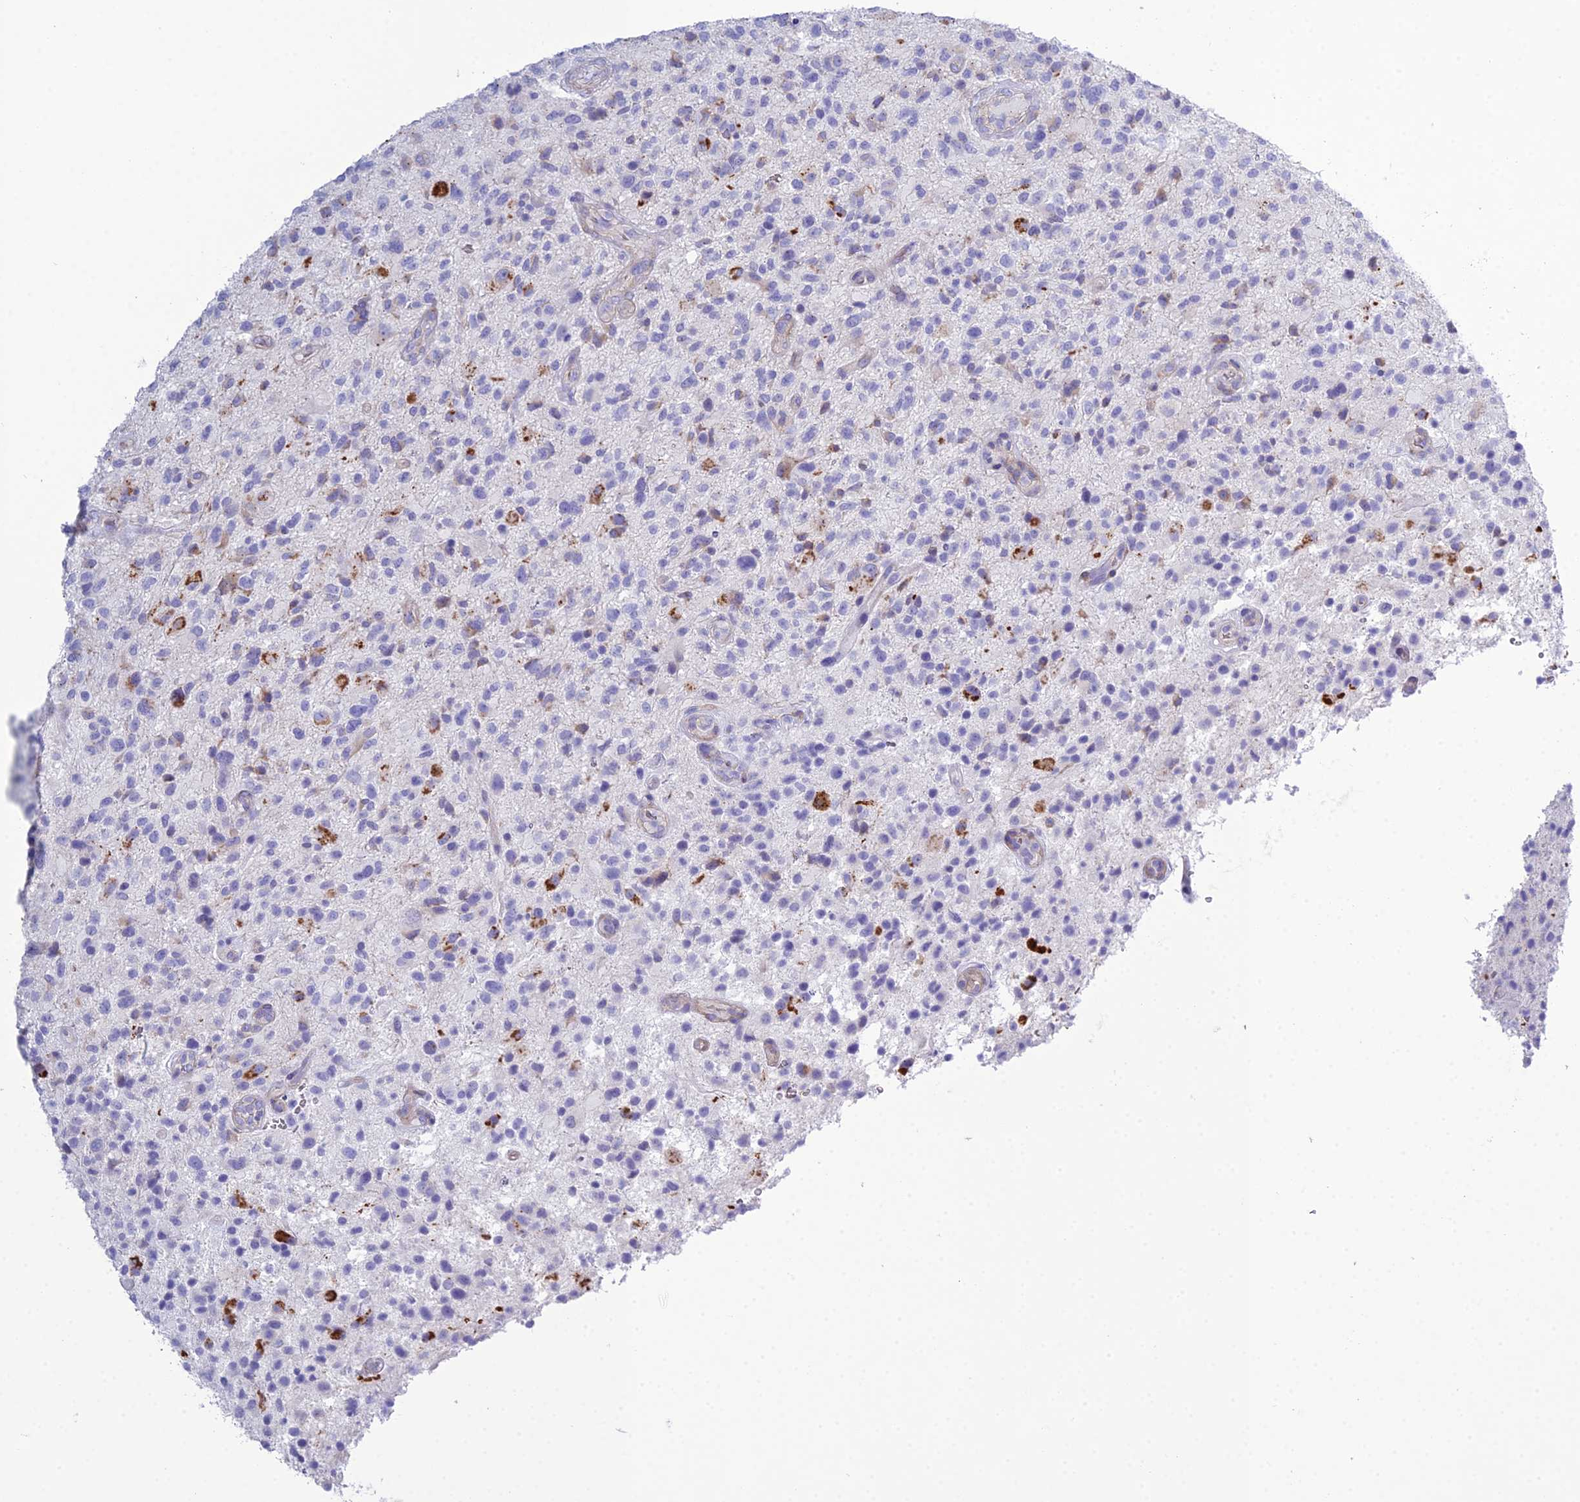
{"staining": {"intensity": "negative", "quantity": "none", "location": "none"}, "tissue": "glioma", "cell_type": "Tumor cells", "image_type": "cancer", "snomed": [{"axis": "morphology", "description": "Glioma, malignant, High grade"}, {"axis": "topography", "description": "Brain"}], "caption": "This is an IHC photomicrograph of human glioma. There is no expression in tumor cells.", "gene": "OR1Q1", "patient": {"sex": "male", "age": 47}}